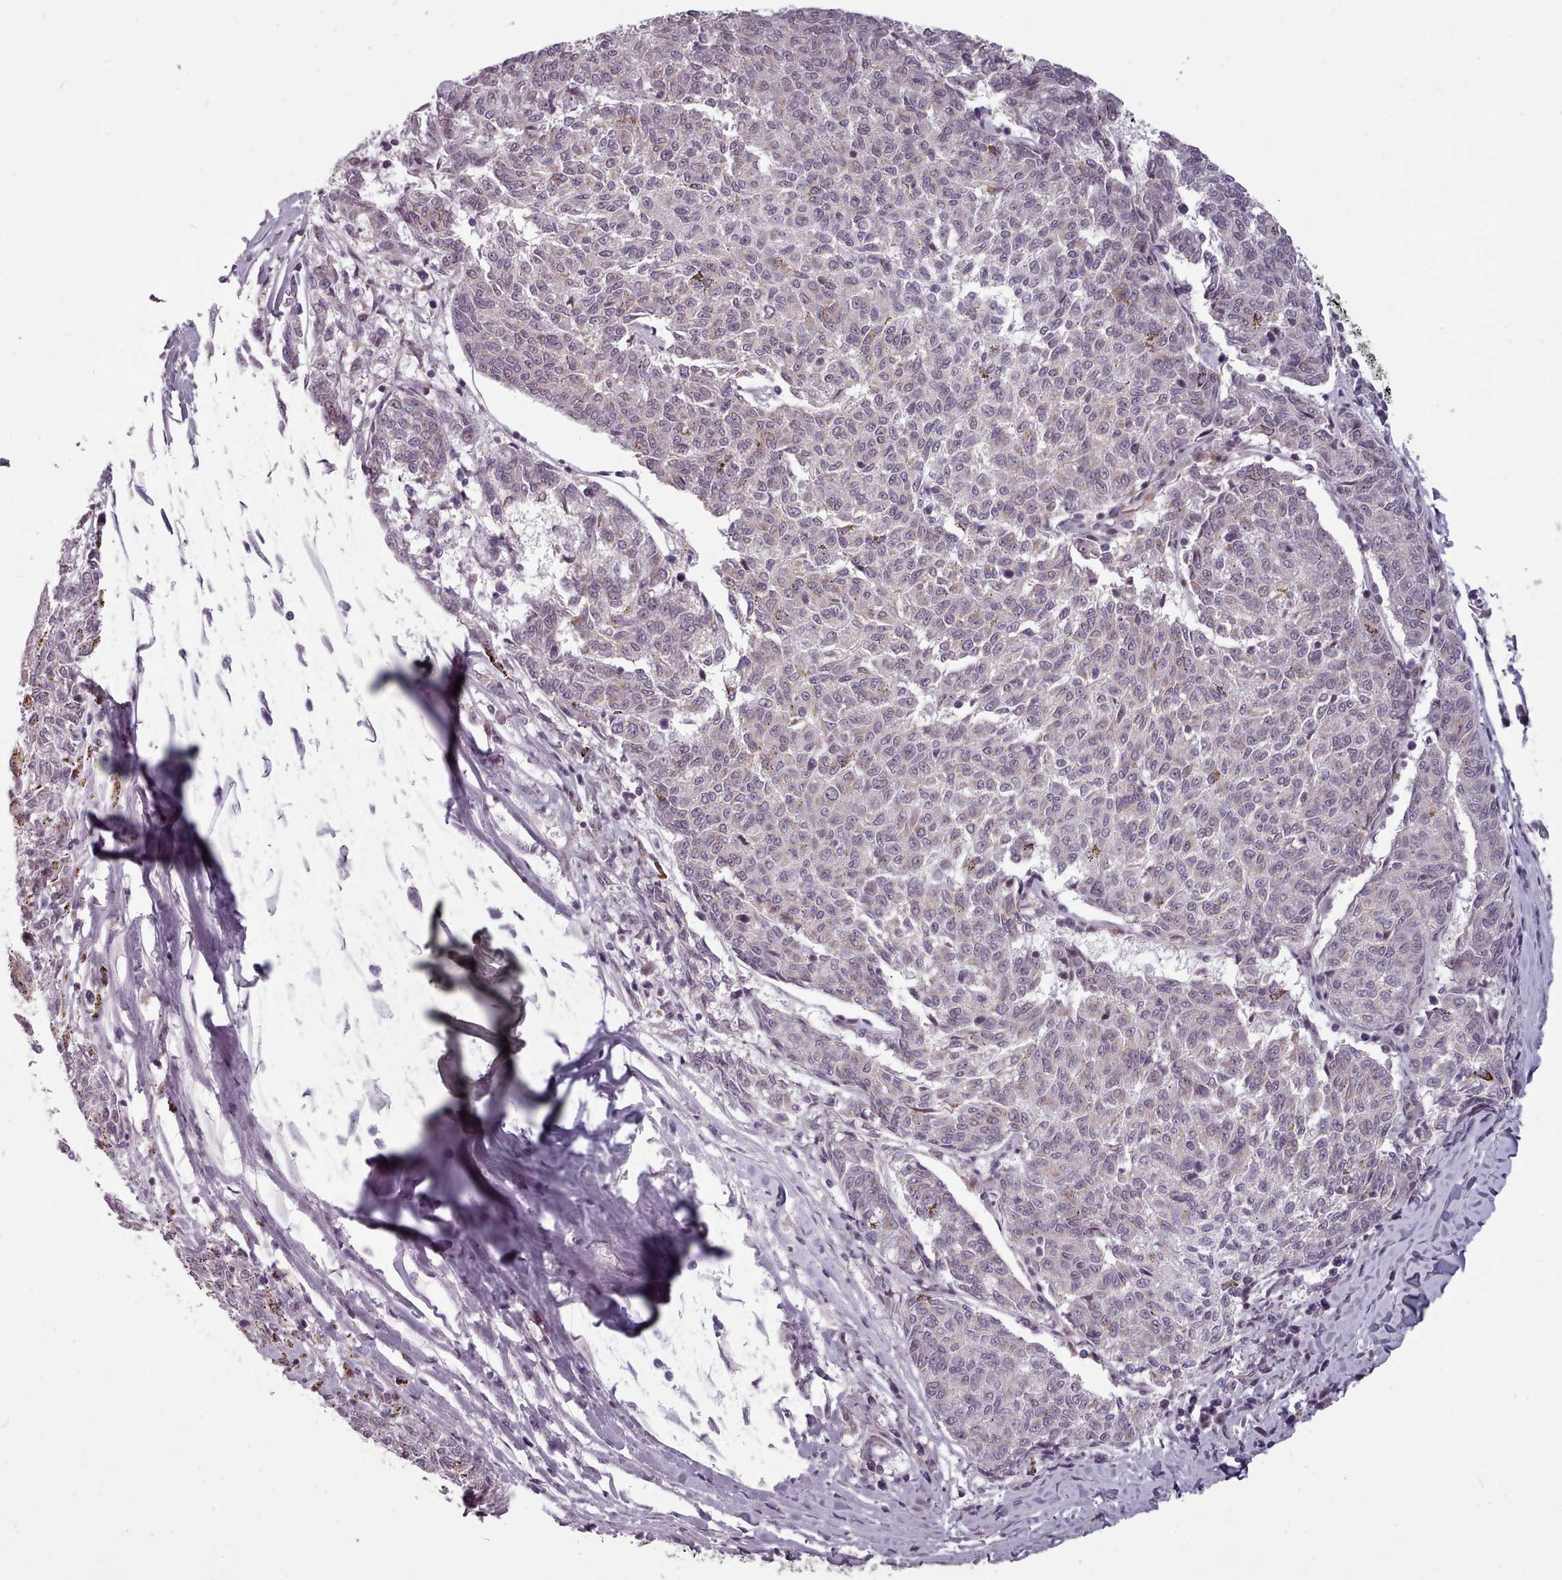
{"staining": {"intensity": "negative", "quantity": "none", "location": "none"}, "tissue": "melanoma", "cell_type": "Tumor cells", "image_type": "cancer", "snomed": [{"axis": "morphology", "description": "Malignant melanoma, NOS"}, {"axis": "topography", "description": "Skin"}], "caption": "An image of human melanoma is negative for staining in tumor cells.", "gene": "SRSF9", "patient": {"sex": "female", "age": 72}}